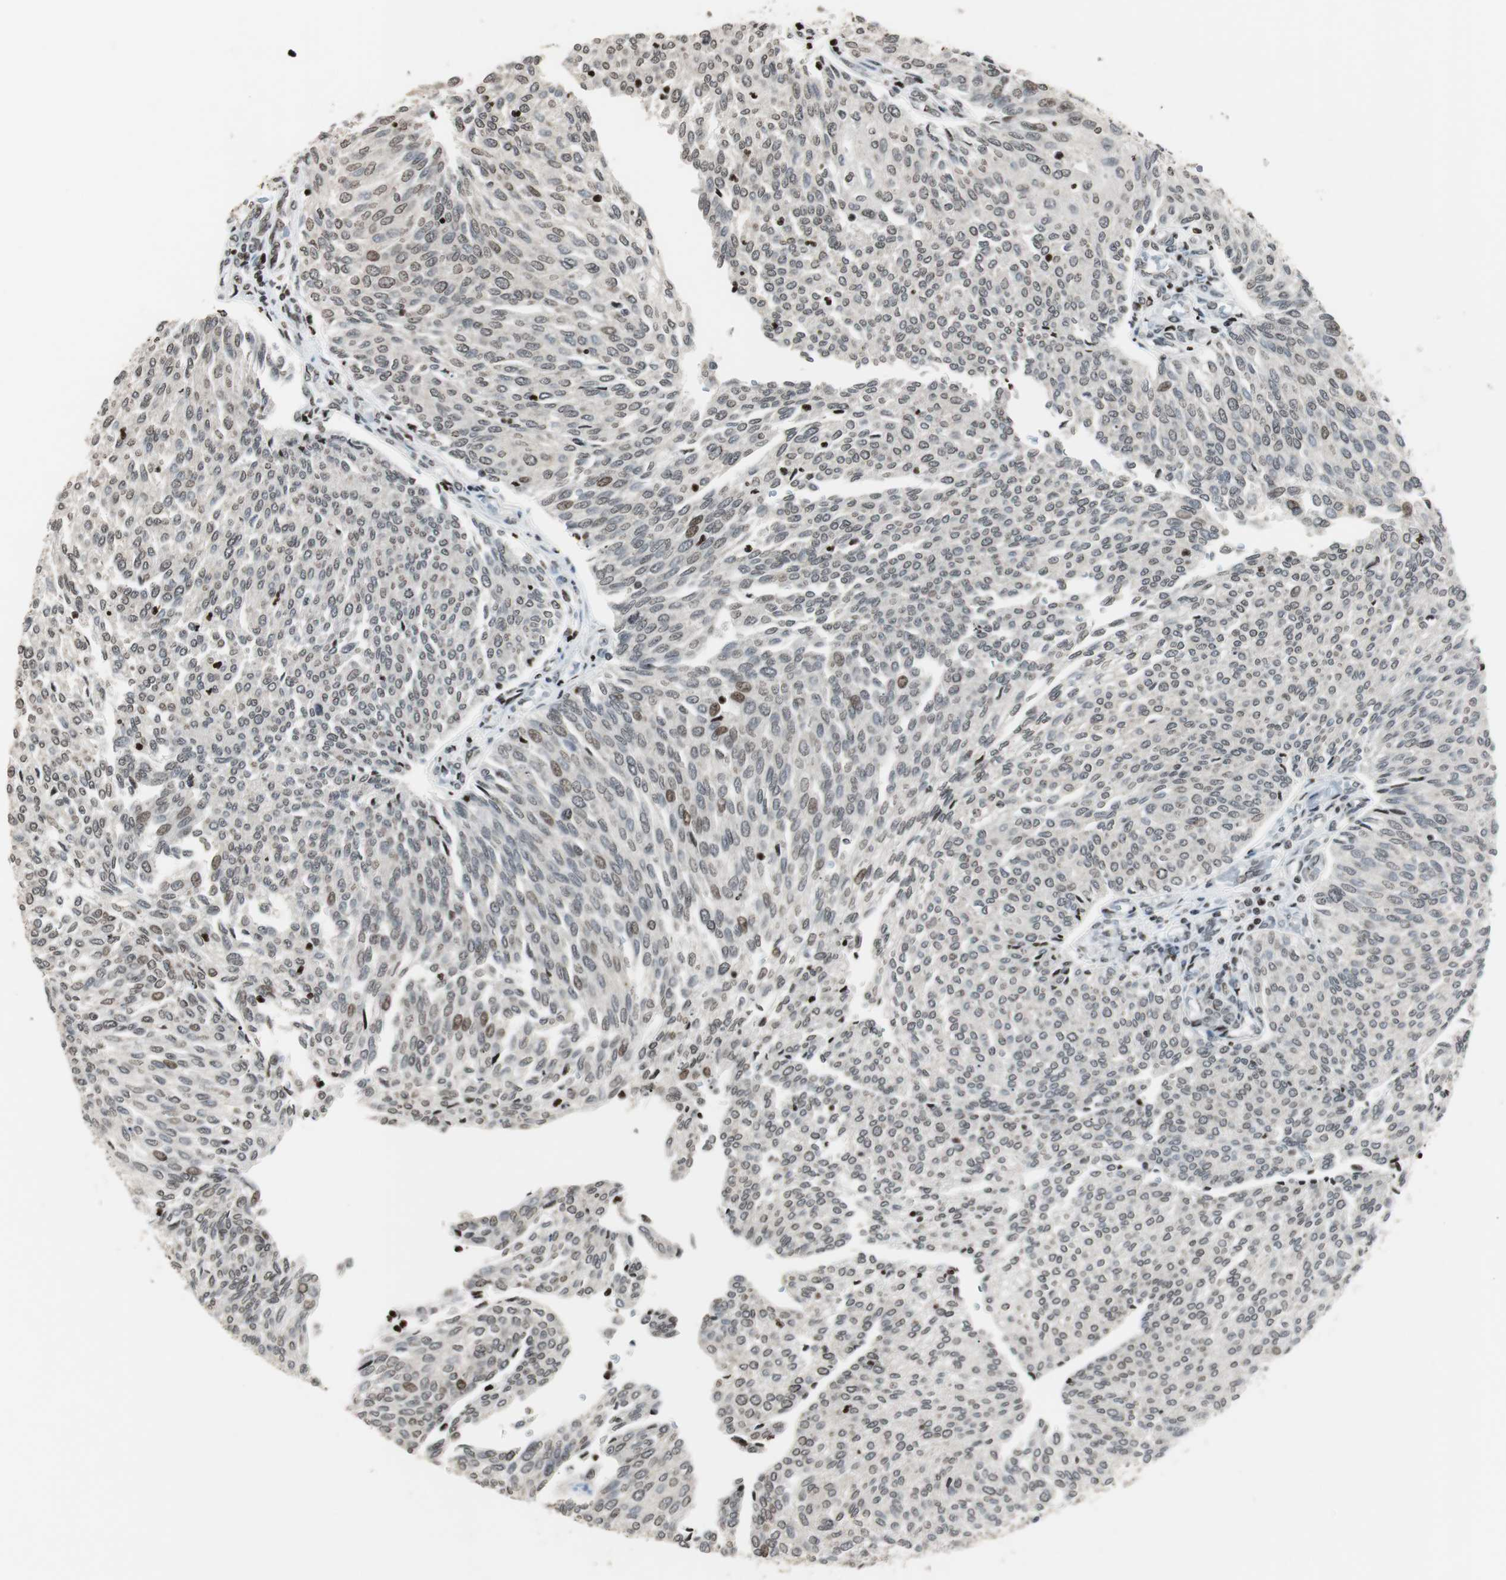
{"staining": {"intensity": "moderate", "quantity": "<25%", "location": "nuclear"}, "tissue": "urothelial cancer", "cell_type": "Tumor cells", "image_type": "cancer", "snomed": [{"axis": "morphology", "description": "Urothelial carcinoma, Low grade"}, {"axis": "topography", "description": "Urinary bladder"}], "caption": "A histopathology image of human urothelial cancer stained for a protein demonstrates moderate nuclear brown staining in tumor cells.", "gene": "PAXIP1", "patient": {"sex": "female", "age": 79}}